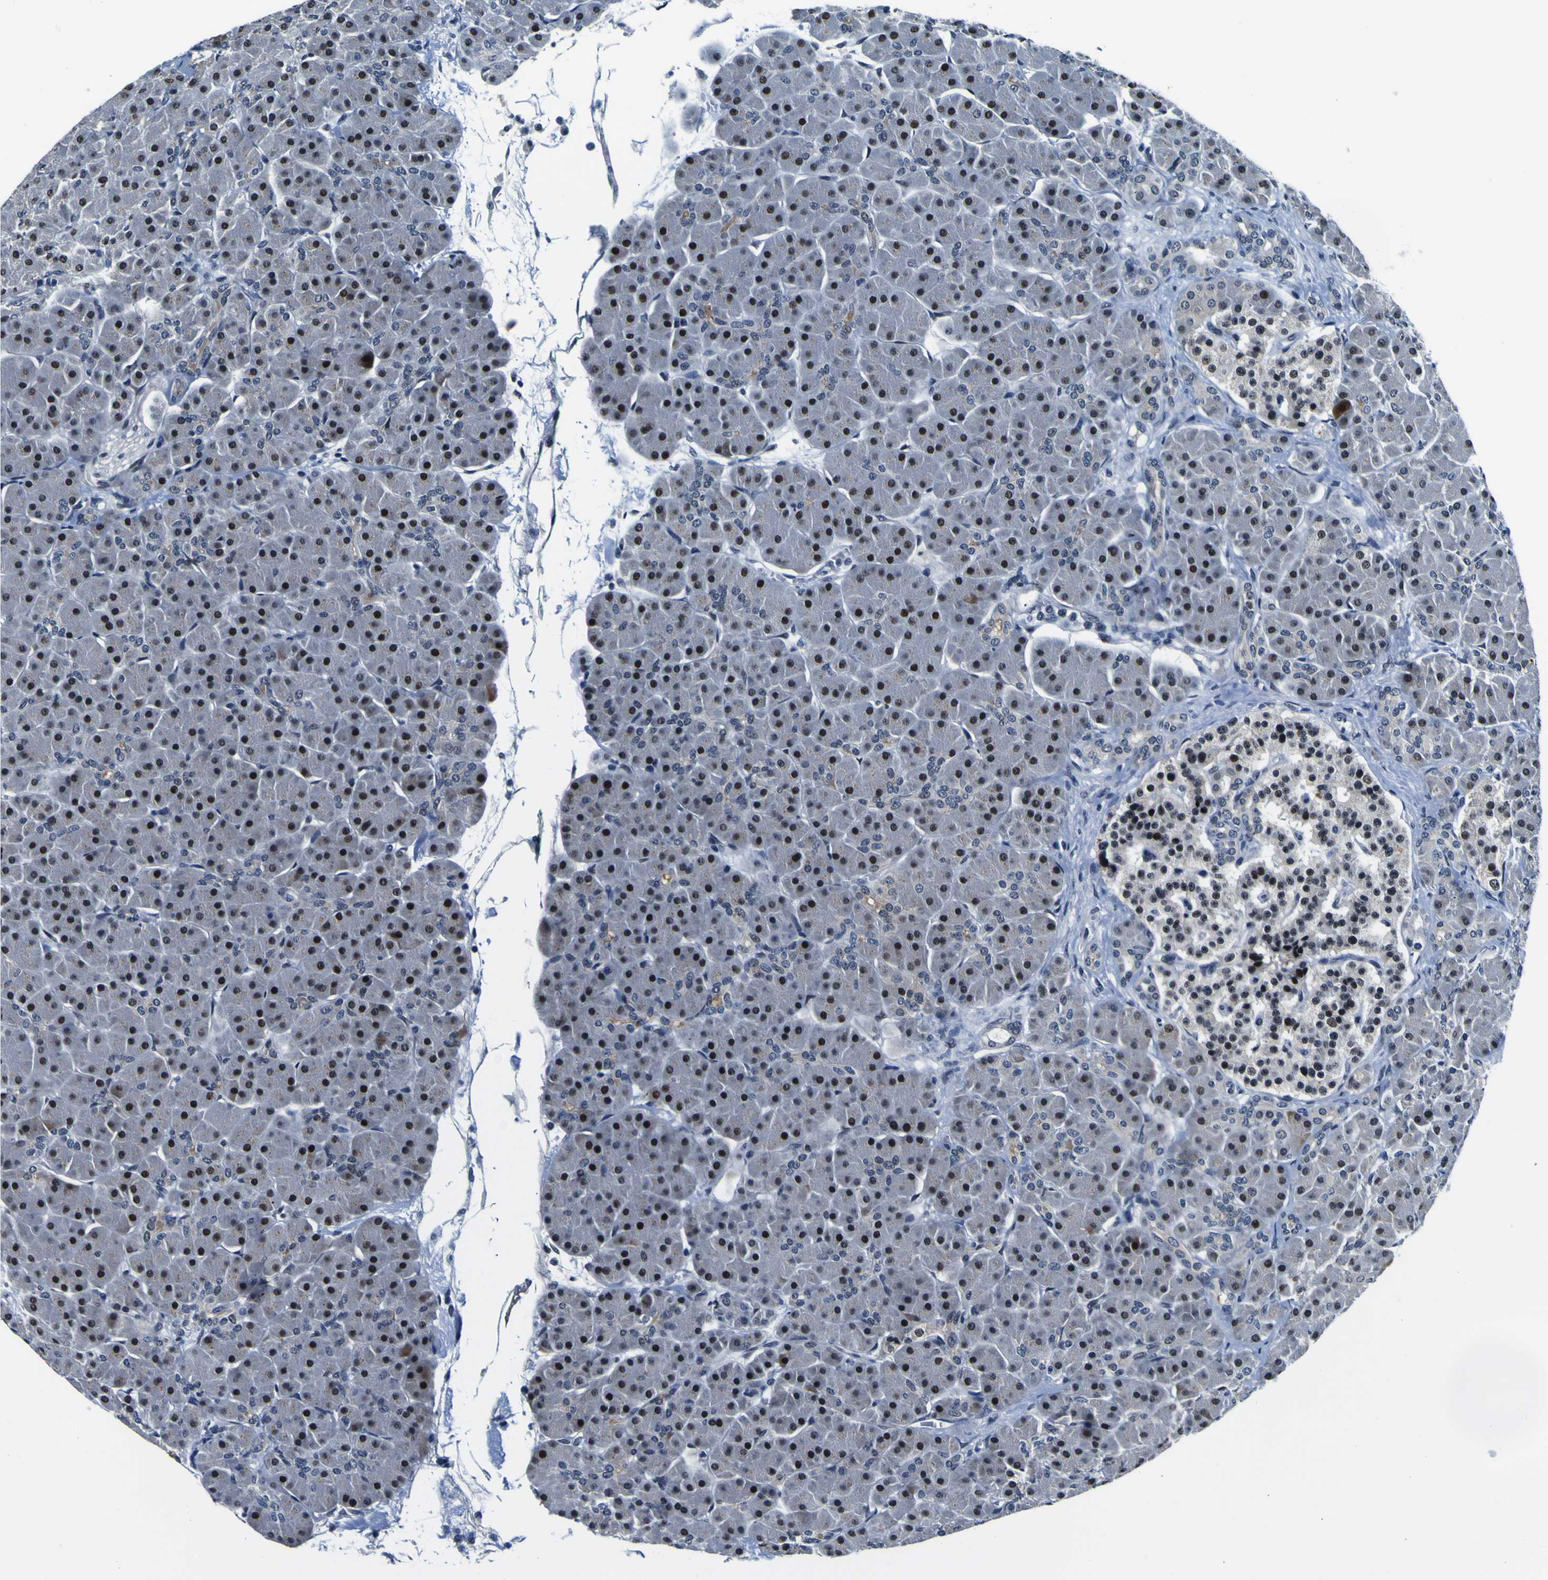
{"staining": {"intensity": "strong", "quantity": ">75%", "location": "nuclear"}, "tissue": "pancreas", "cell_type": "Exocrine glandular cells", "image_type": "normal", "snomed": [{"axis": "morphology", "description": "Normal tissue, NOS"}, {"axis": "topography", "description": "Pancreas"}], "caption": "Pancreas stained with immunohistochemistry (IHC) demonstrates strong nuclear positivity in about >75% of exocrine glandular cells.", "gene": "CUL4B", "patient": {"sex": "male", "age": 66}}